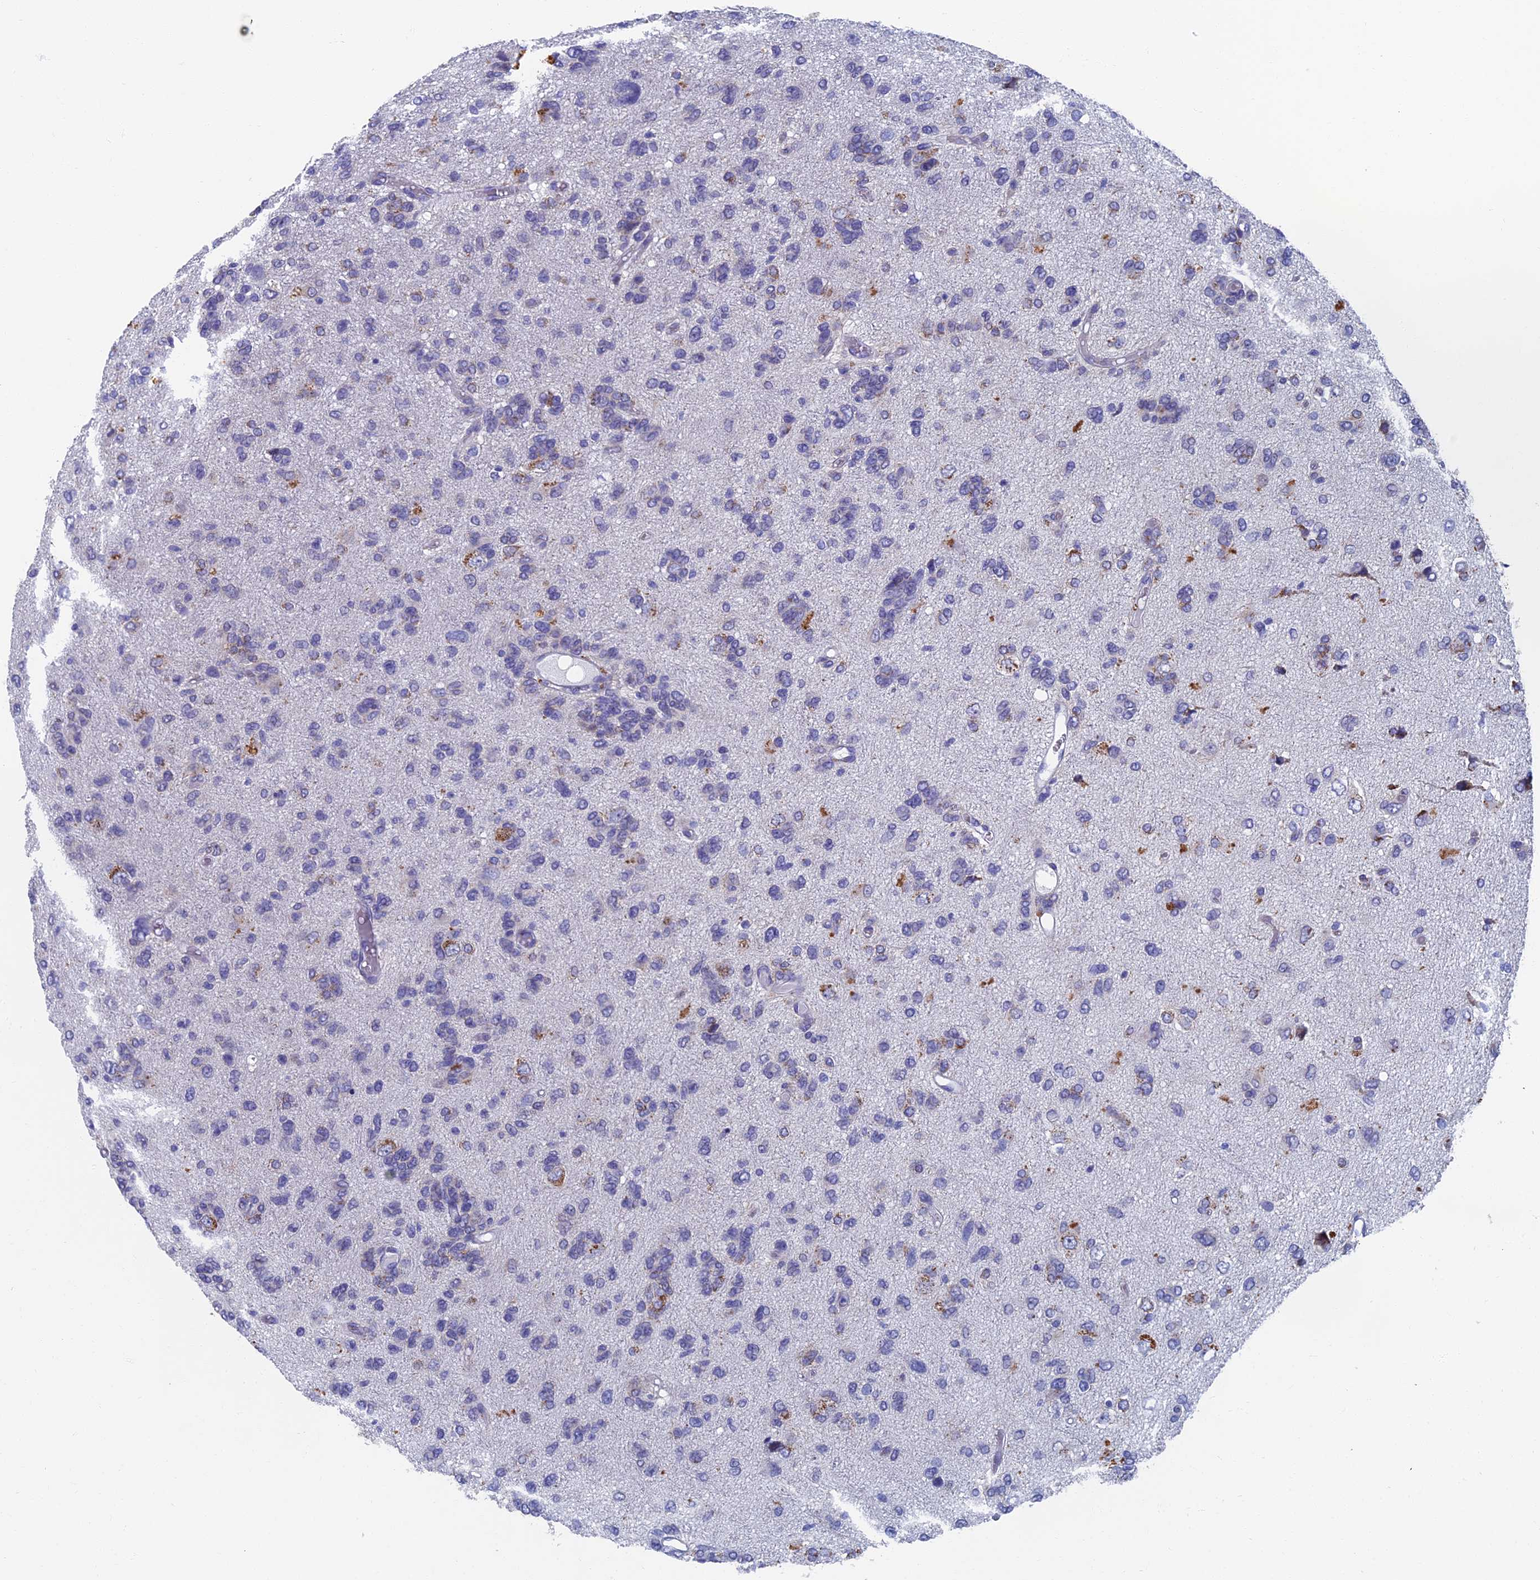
{"staining": {"intensity": "negative", "quantity": "none", "location": "none"}, "tissue": "glioma", "cell_type": "Tumor cells", "image_type": "cancer", "snomed": [{"axis": "morphology", "description": "Glioma, malignant, High grade"}, {"axis": "topography", "description": "Brain"}], "caption": "Tumor cells are negative for brown protein staining in glioma.", "gene": "OAT", "patient": {"sex": "female", "age": 59}}